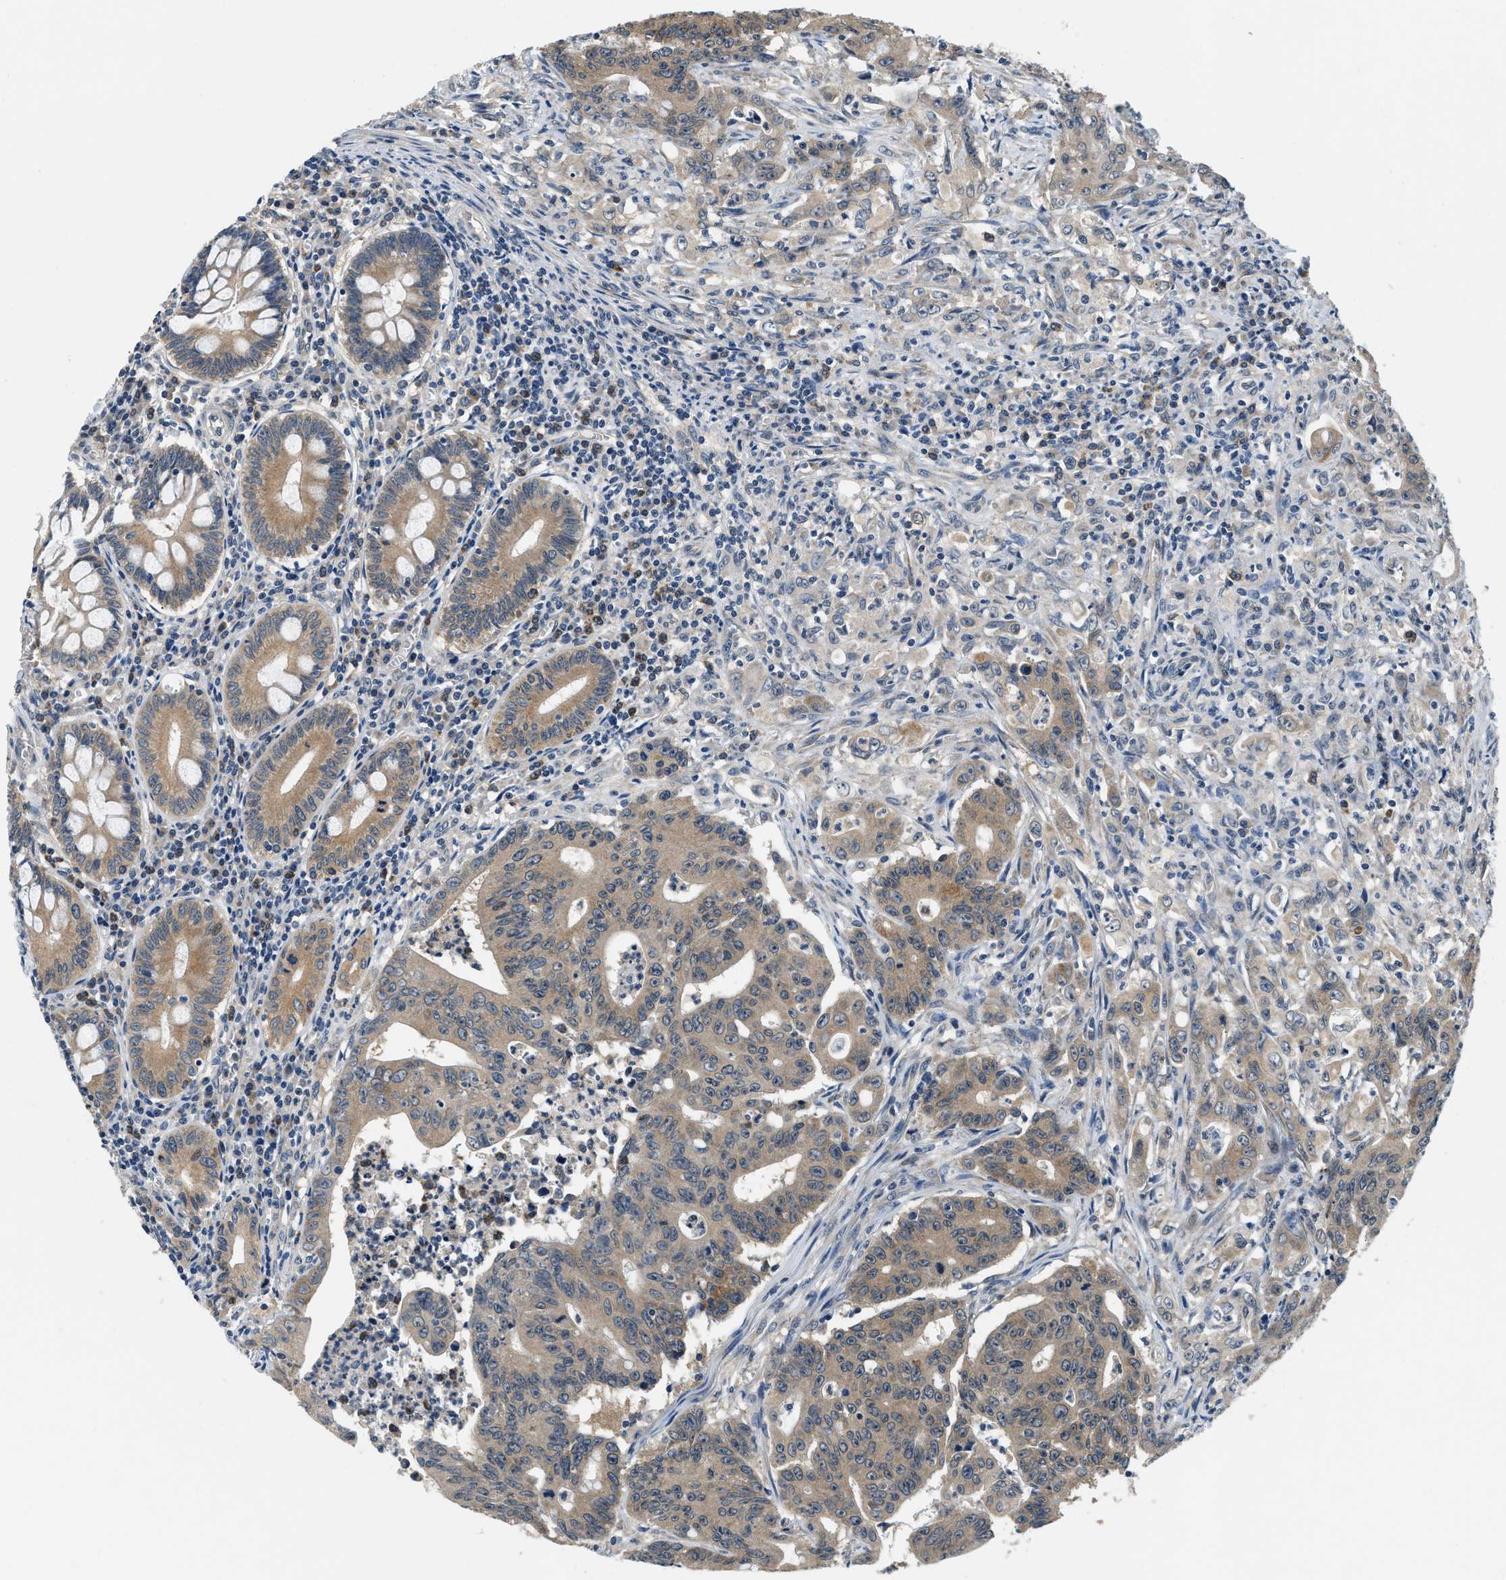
{"staining": {"intensity": "moderate", "quantity": ">75%", "location": "cytoplasmic/membranous"}, "tissue": "colorectal cancer", "cell_type": "Tumor cells", "image_type": "cancer", "snomed": [{"axis": "morphology", "description": "Adenocarcinoma, NOS"}, {"axis": "topography", "description": "Colon"}], "caption": "Immunohistochemistry histopathology image of human adenocarcinoma (colorectal) stained for a protein (brown), which exhibits medium levels of moderate cytoplasmic/membranous staining in approximately >75% of tumor cells.", "gene": "YAE1", "patient": {"sex": "male", "age": 45}}